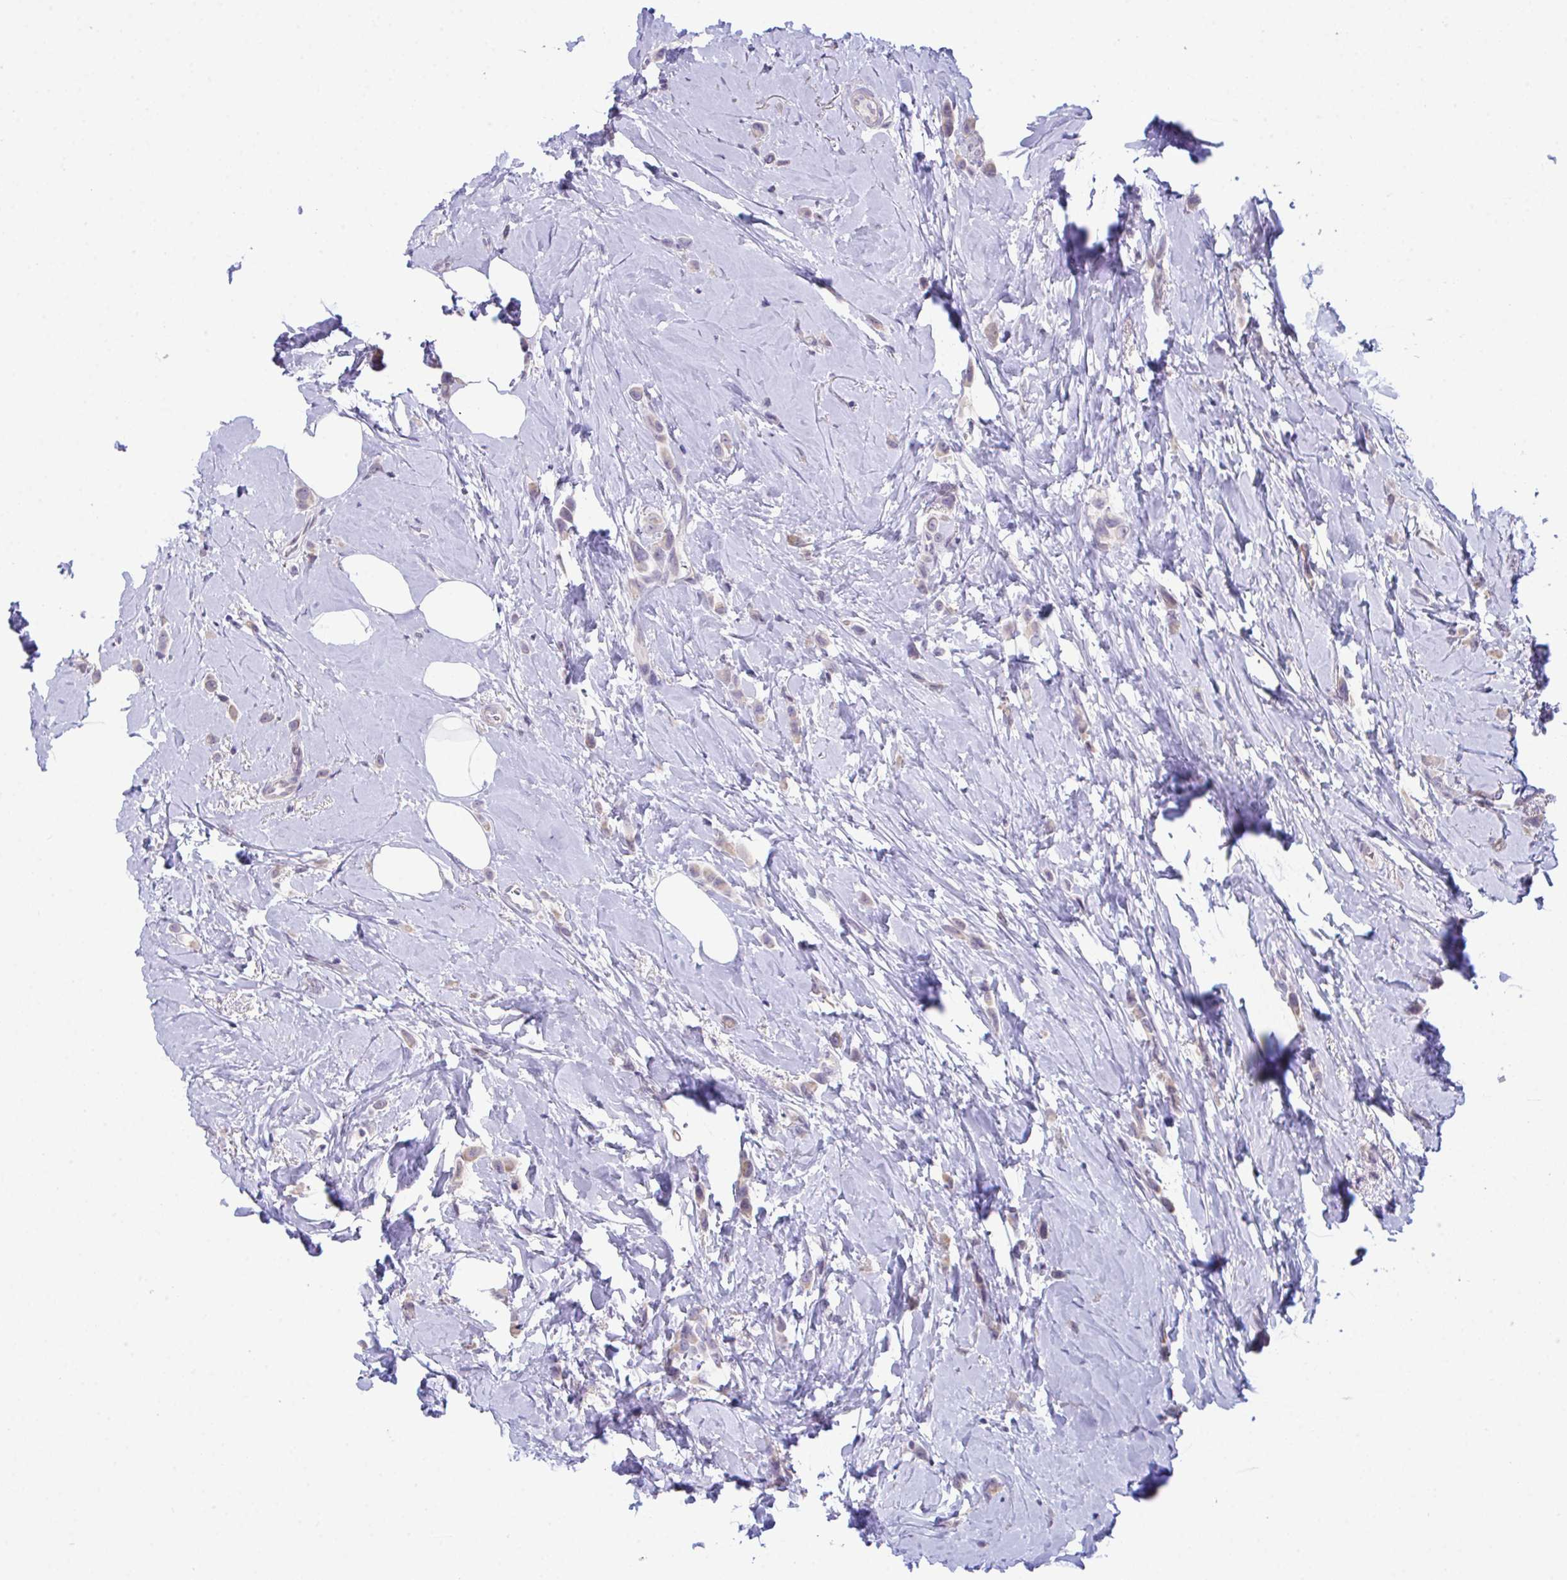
{"staining": {"intensity": "weak", "quantity": "<25%", "location": "cytoplasmic/membranous"}, "tissue": "breast cancer", "cell_type": "Tumor cells", "image_type": "cancer", "snomed": [{"axis": "morphology", "description": "Lobular carcinoma"}, {"axis": "topography", "description": "Breast"}], "caption": "Human breast cancer stained for a protein using IHC shows no expression in tumor cells.", "gene": "ATP6V0D2", "patient": {"sex": "female", "age": 66}}